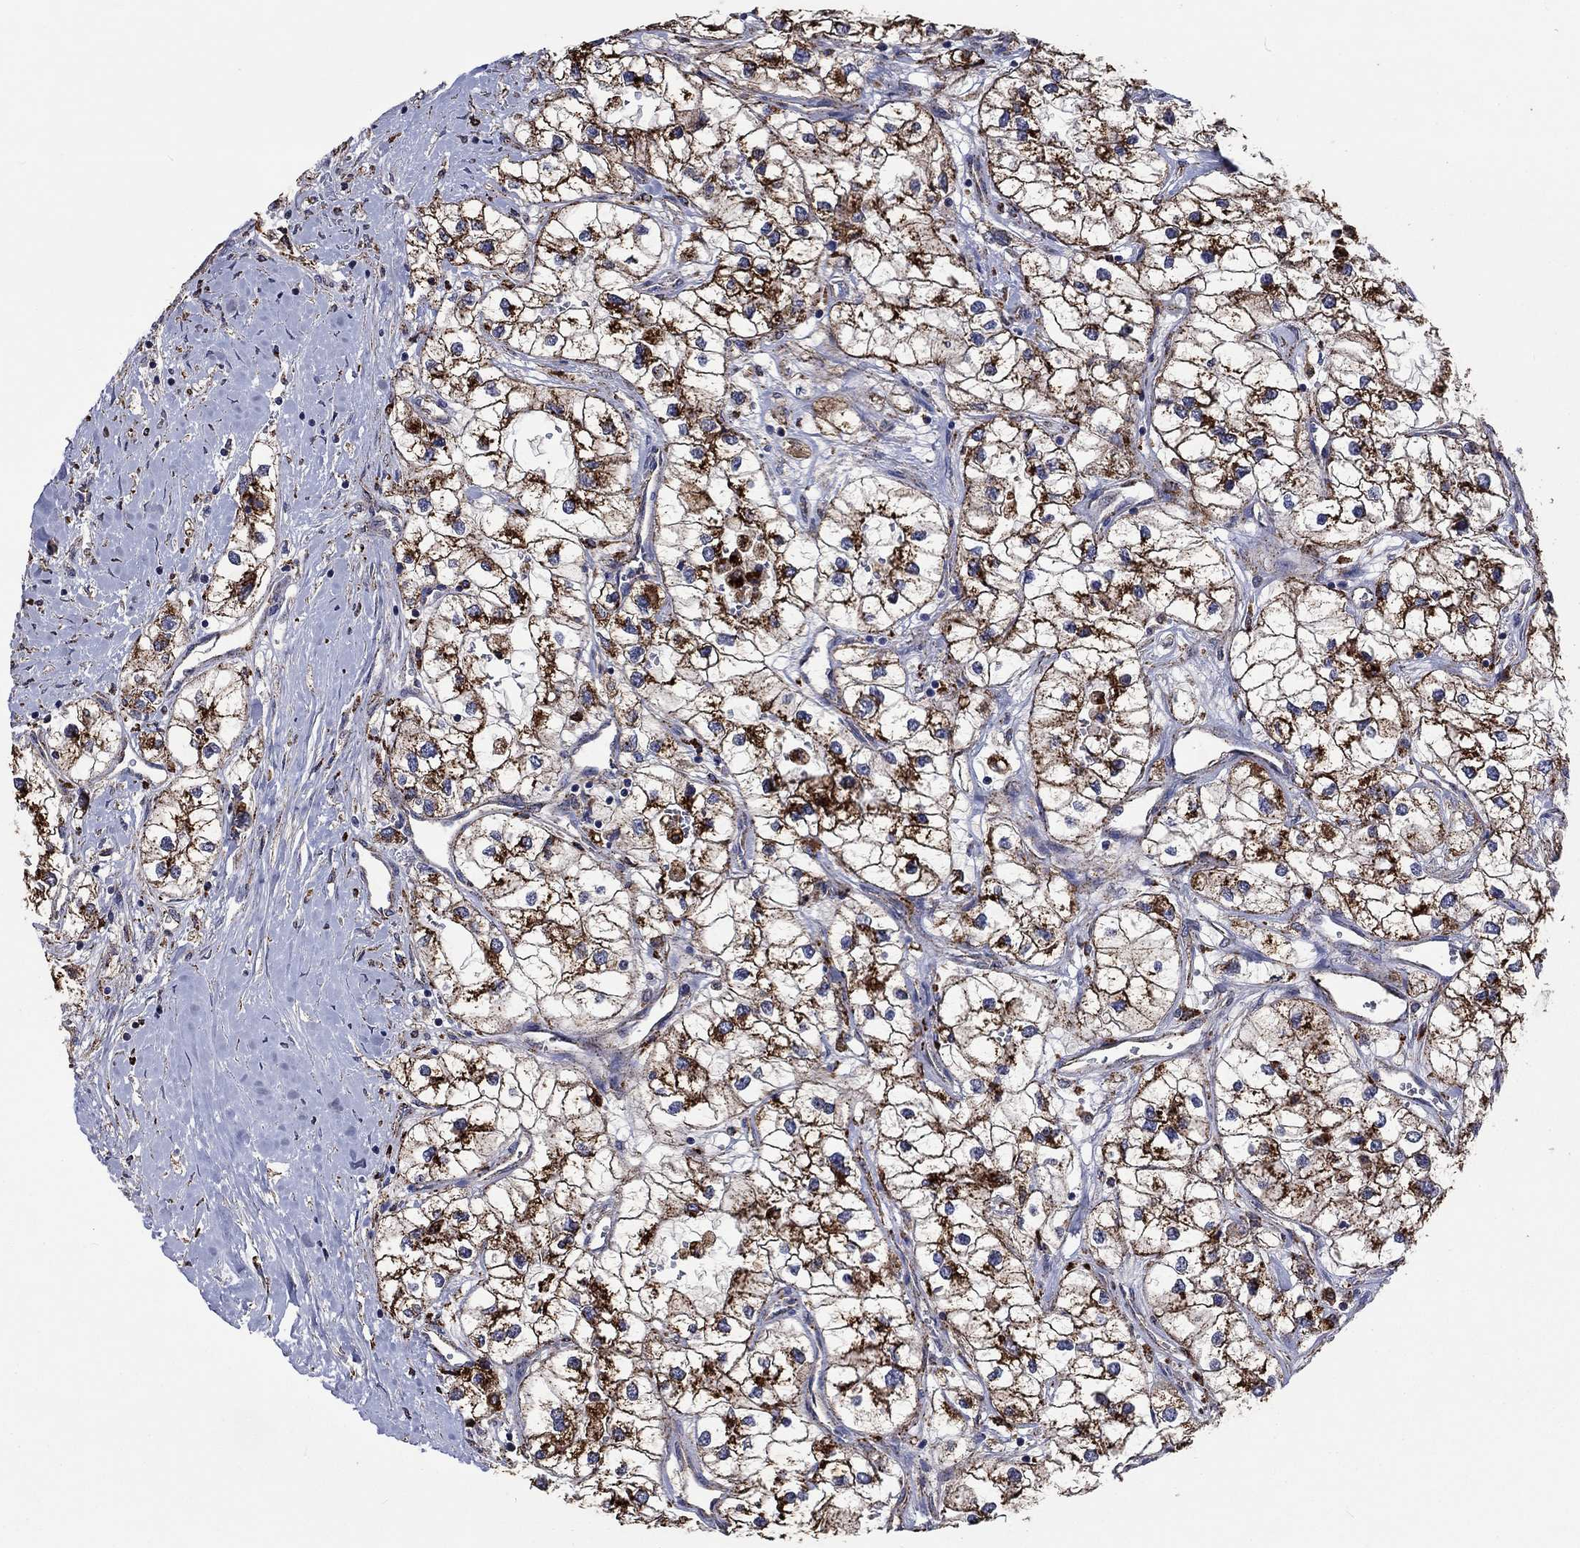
{"staining": {"intensity": "strong", "quantity": ">75%", "location": "cytoplasmic/membranous"}, "tissue": "renal cancer", "cell_type": "Tumor cells", "image_type": "cancer", "snomed": [{"axis": "morphology", "description": "Adenocarcinoma, NOS"}, {"axis": "topography", "description": "Kidney"}], "caption": "An image of human renal cancer stained for a protein exhibits strong cytoplasmic/membranous brown staining in tumor cells.", "gene": "CTSB", "patient": {"sex": "male", "age": 59}}